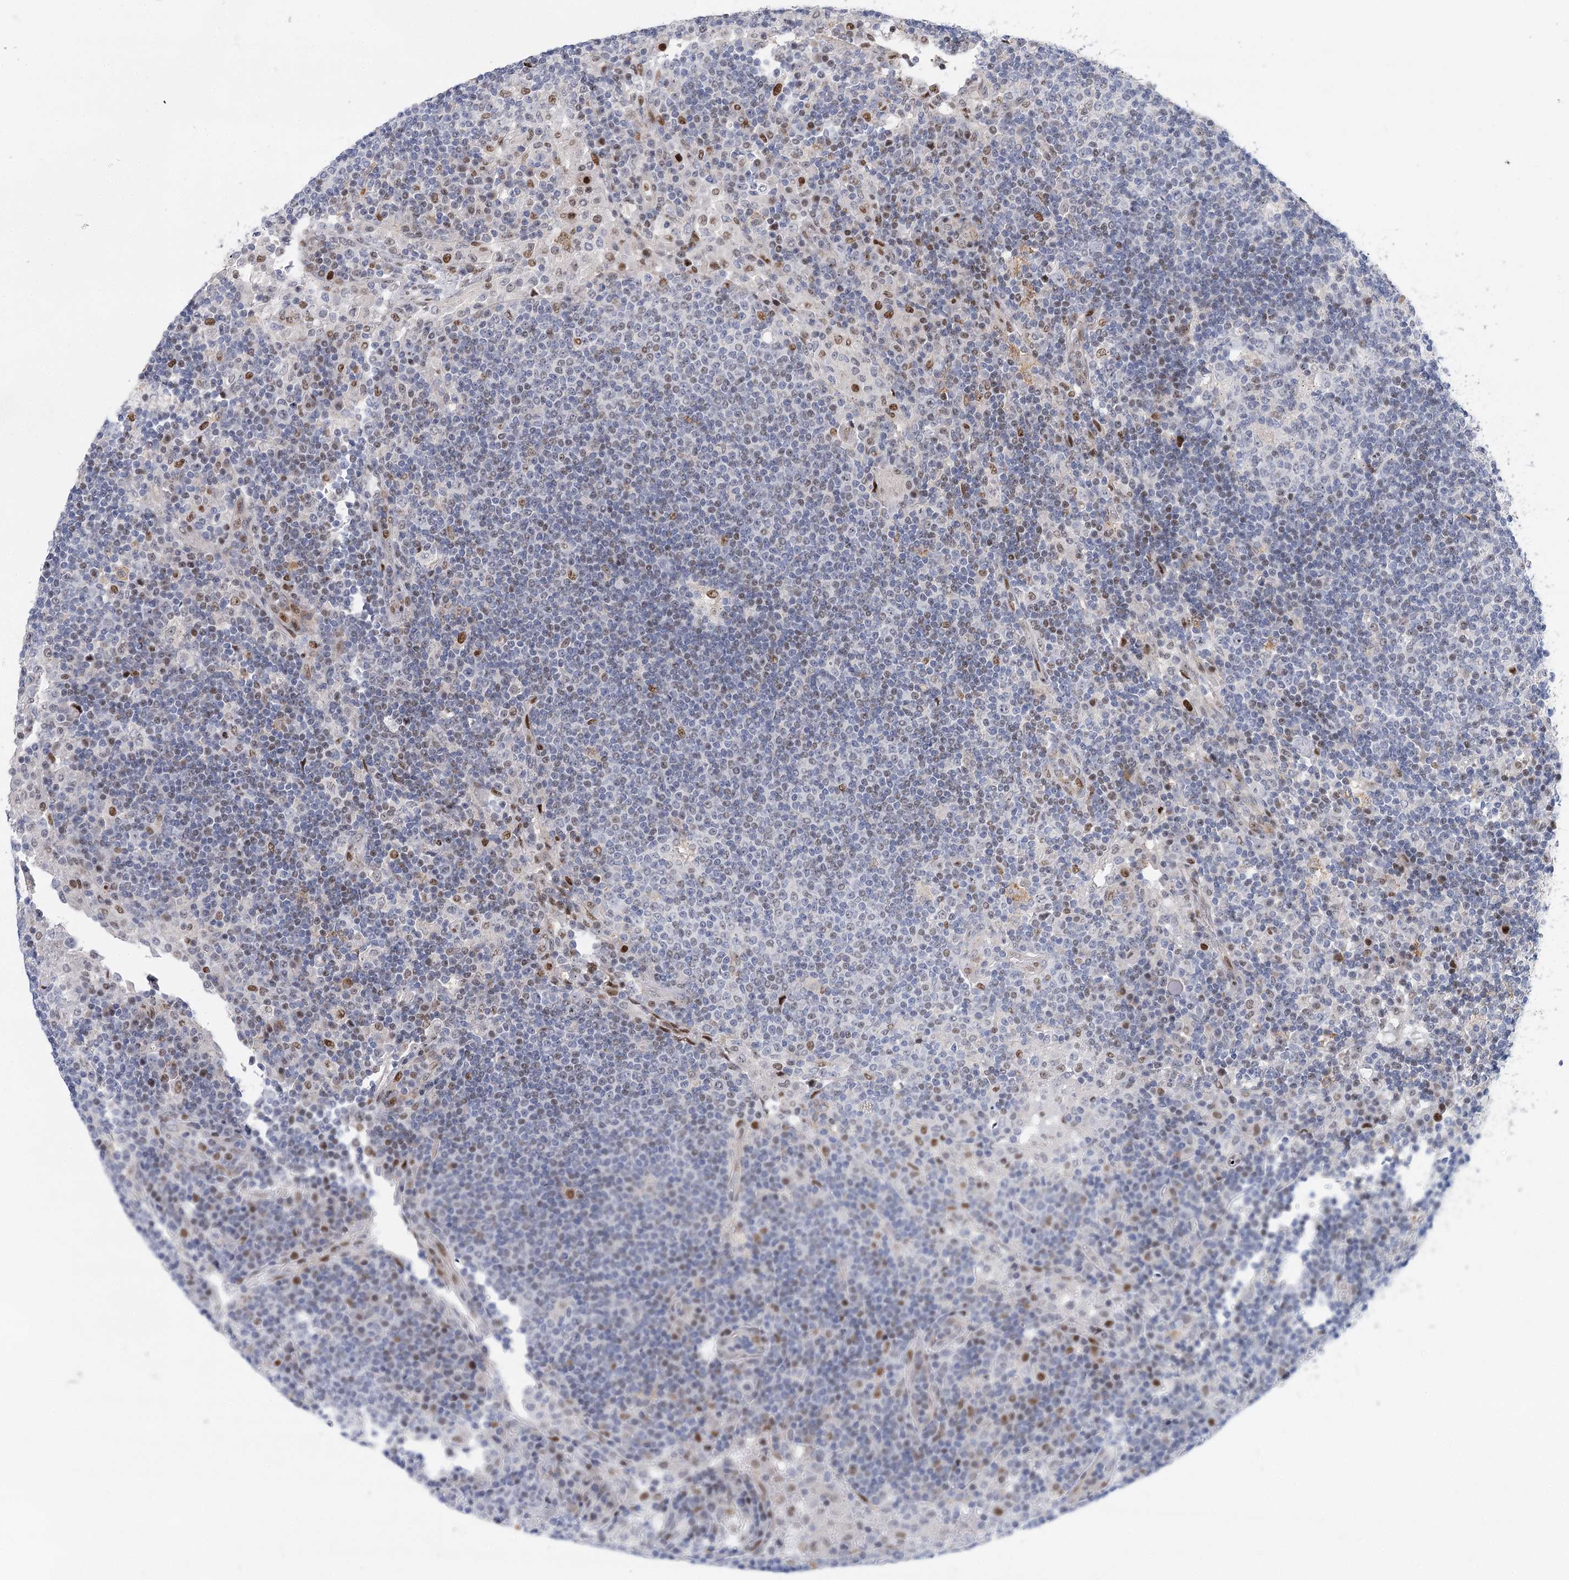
{"staining": {"intensity": "negative", "quantity": "none", "location": "none"}, "tissue": "lymph node", "cell_type": "Germinal center cells", "image_type": "normal", "snomed": [{"axis": "morphology", "description": "Normal tissue, NOS"}, {"axis": "topography", "description": "Lymph node"}], "caption": "An immunohistochemistry photomicrograph of normal lymph node is shown. There is no staining in germinal center cells of lymph node.", "gene": "CAMTA1", "patient": {"sex": "female", "age": 53}}